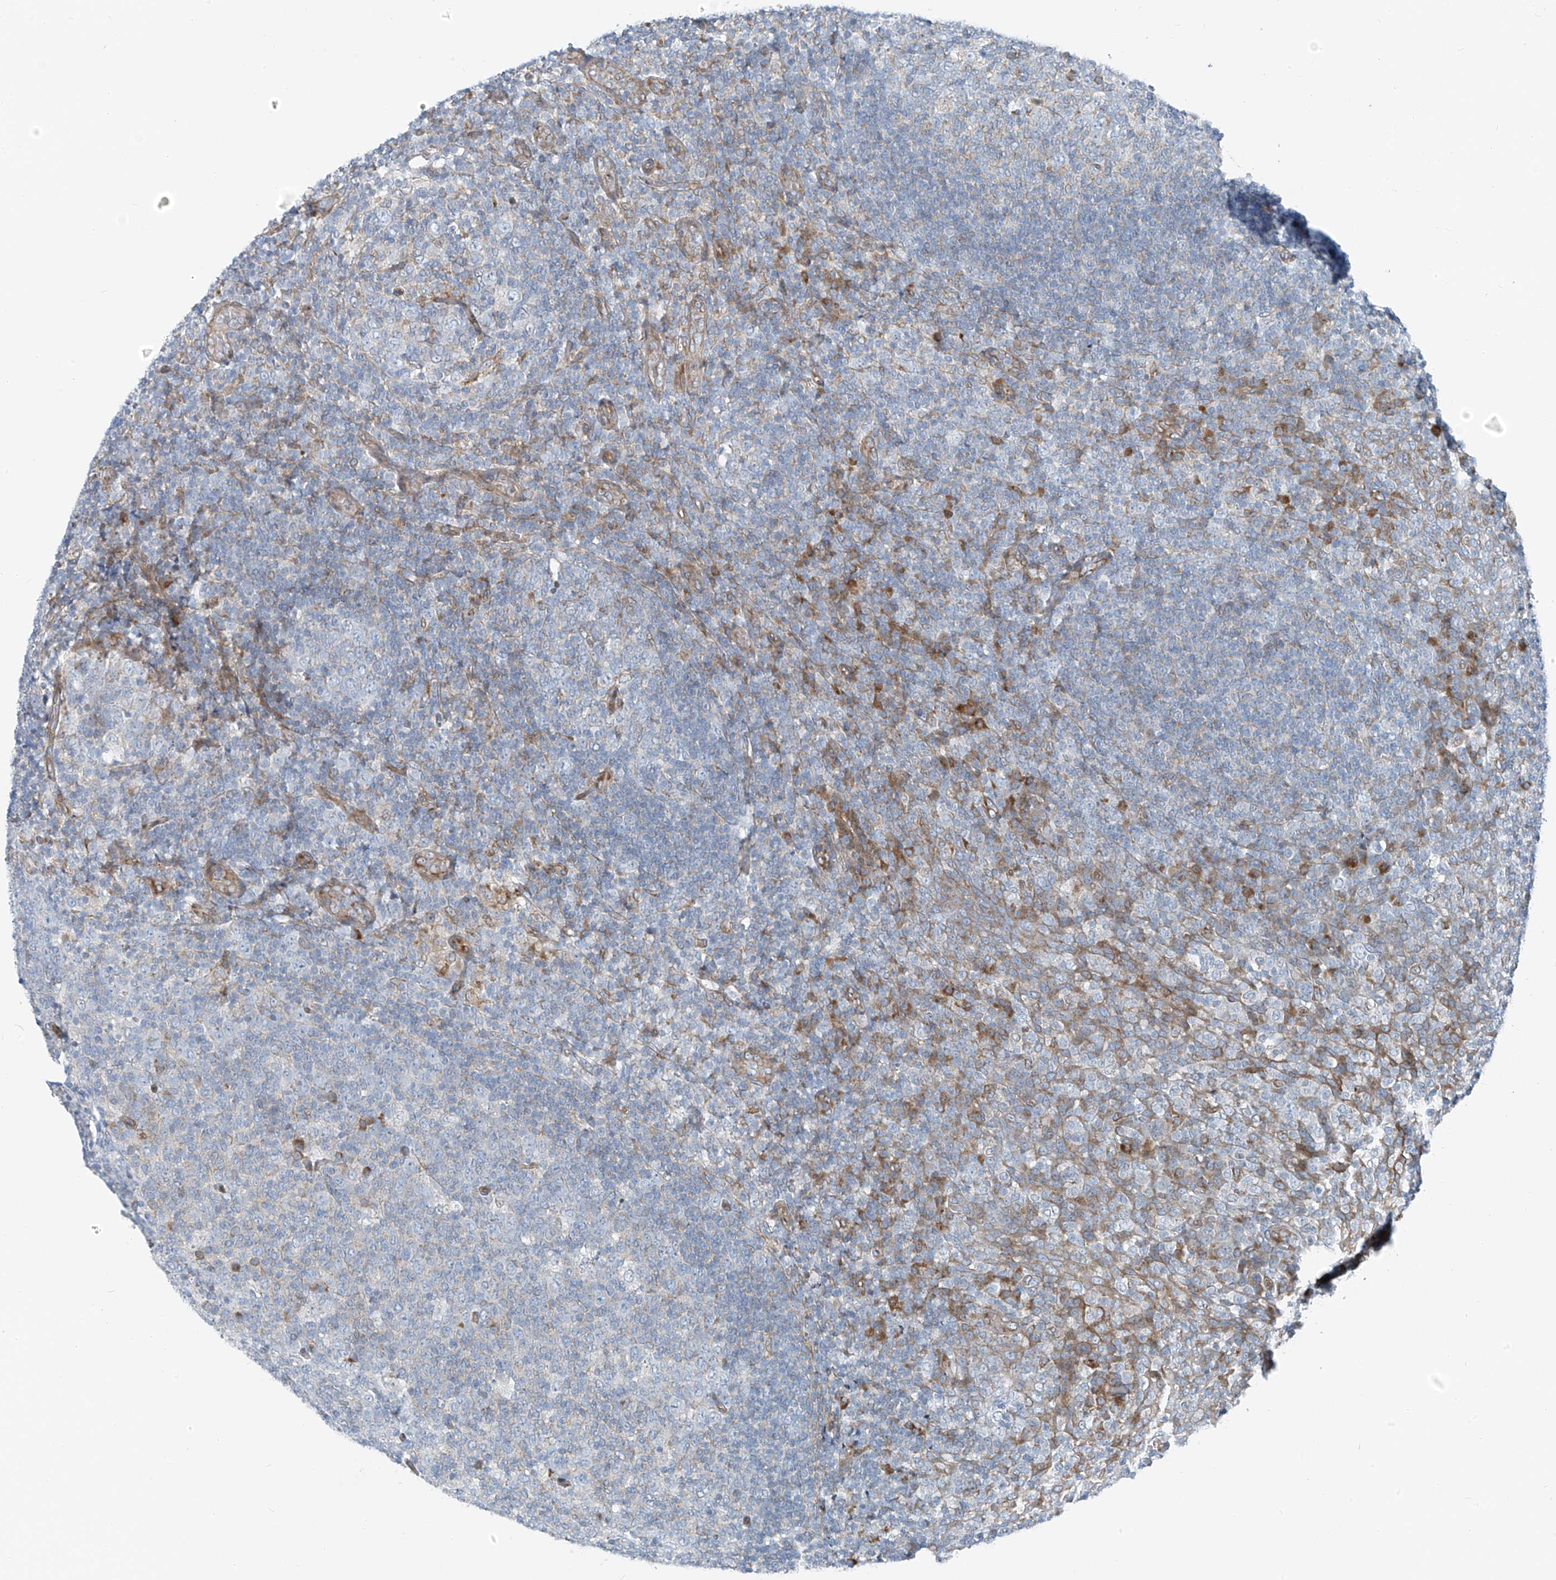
{"staining": {"intensity": "negative", "quantity": "none", "location": "none"}, "tissue": "tonsil", "cell_type": "Germinal center cells", "image_type": "normal", "snomed": [{"axis": "morphology", "description": "Normal tissue, NOS"}, {"axis": "topography", "description": "Tonsil"}], "caption": "Immunohistochemistry (IHC) histopathology image of normal tonsil: tonsil stained with DAB (3,3'-diaminobenzidine) displays no significant protein positivity in germinal center cells. (DAB (3,3'-diaminobenzidine) IHC visualized using brightfield microscopy, high magnification).", "gene": "HIC2", "patient": {"sex": "female", "age": 19}}